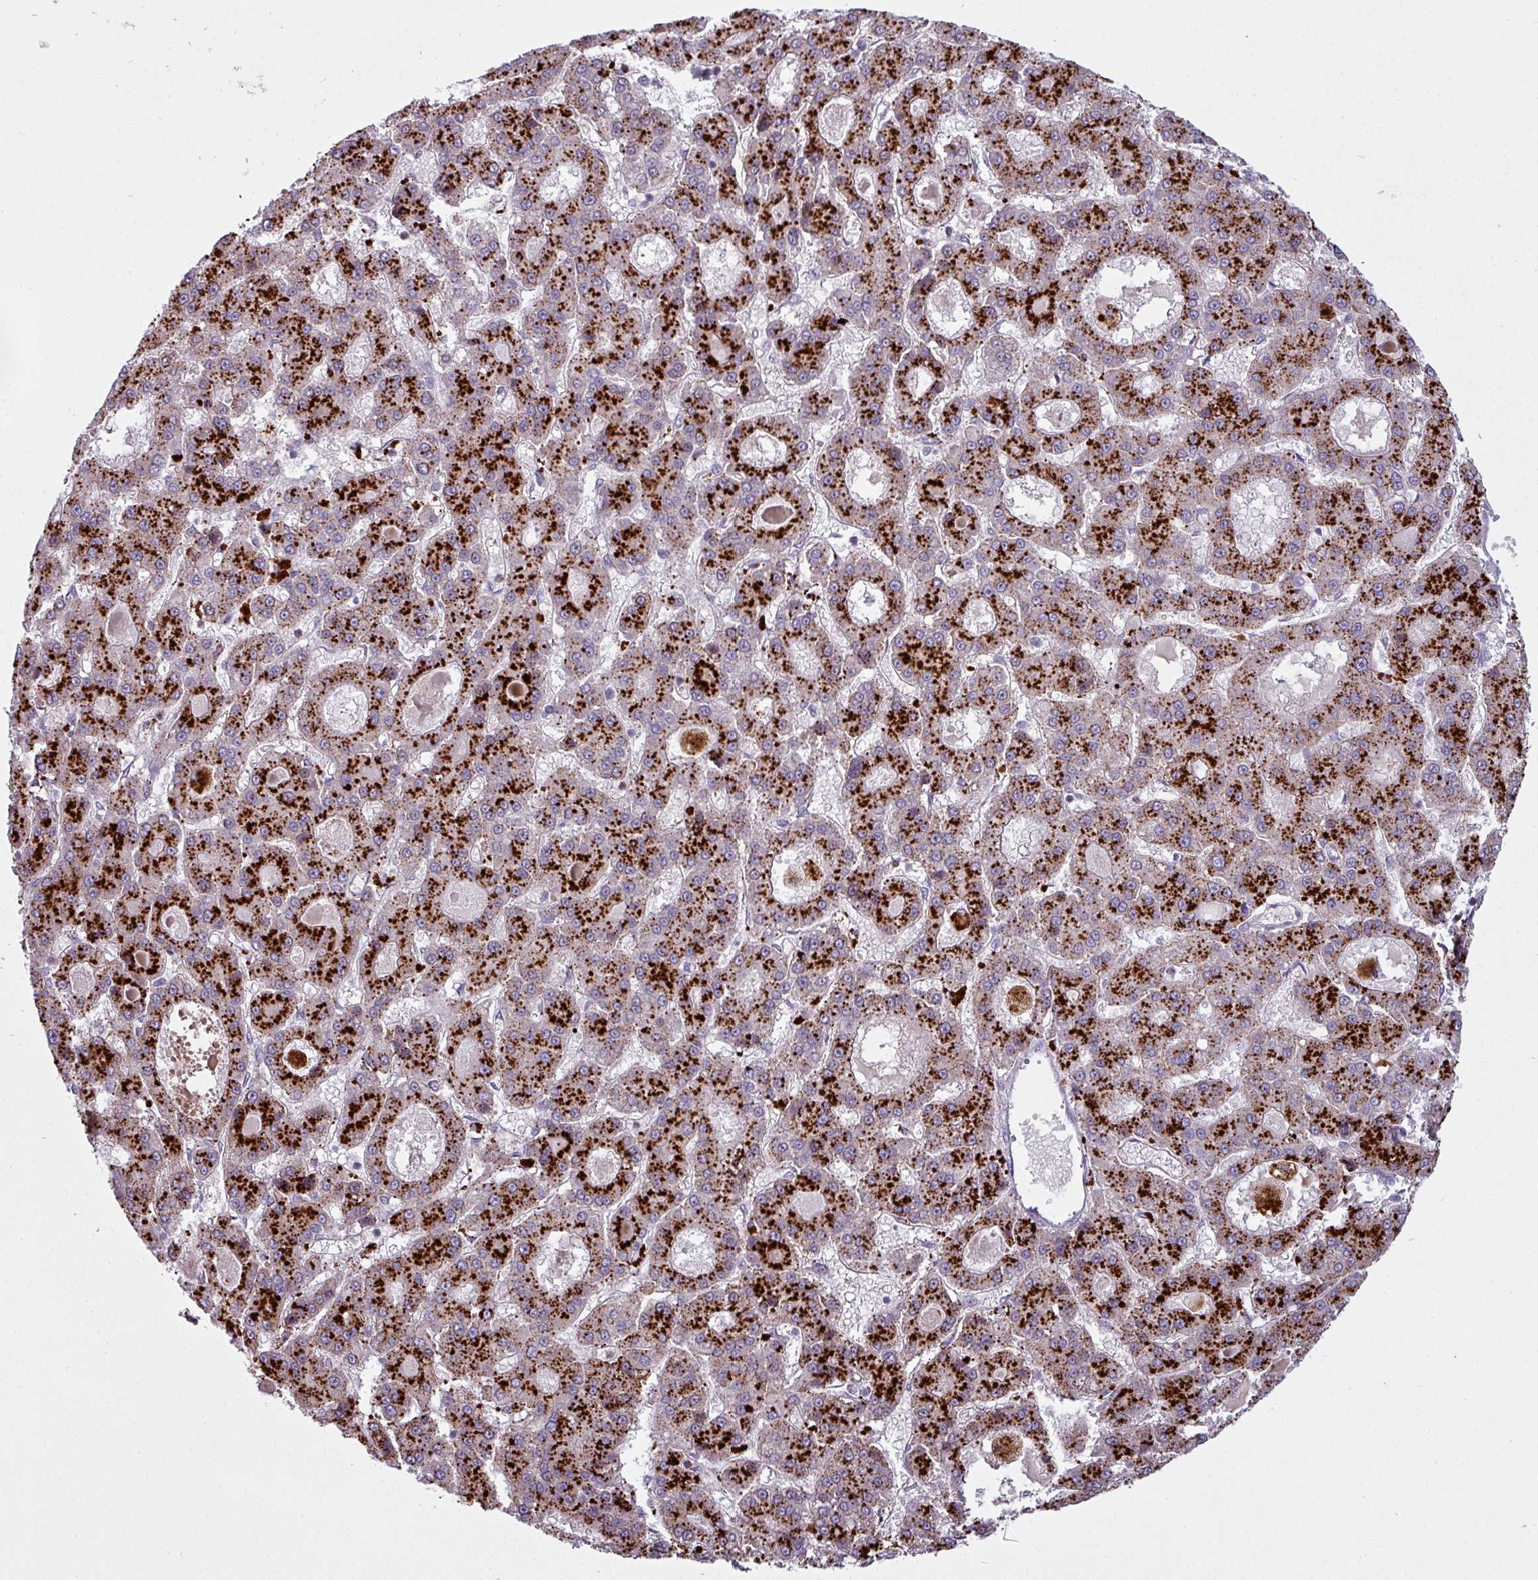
{"staining": {"intensity": "strong", "quantity": ">75%", "location": "cytoplasmic/membranous"}, "tissue": "liver cancer", "cell_type": "Tumor cells", "image_type": "cancer", "snomed": [{"axis": "morphology", "description": "Carcinoma, Hepatocellular, NOS"}, {"axis": "topography", "description": "Liver"}], "caption": "Immunohistochemical staining of hepatocellular carcinoma (liver) shows high levels of strong cytoplasmic/membranous staining in about >75% of tumor cells.", "gene": "MAP7D2", "patient": {"sex": "male", "age": 70}}